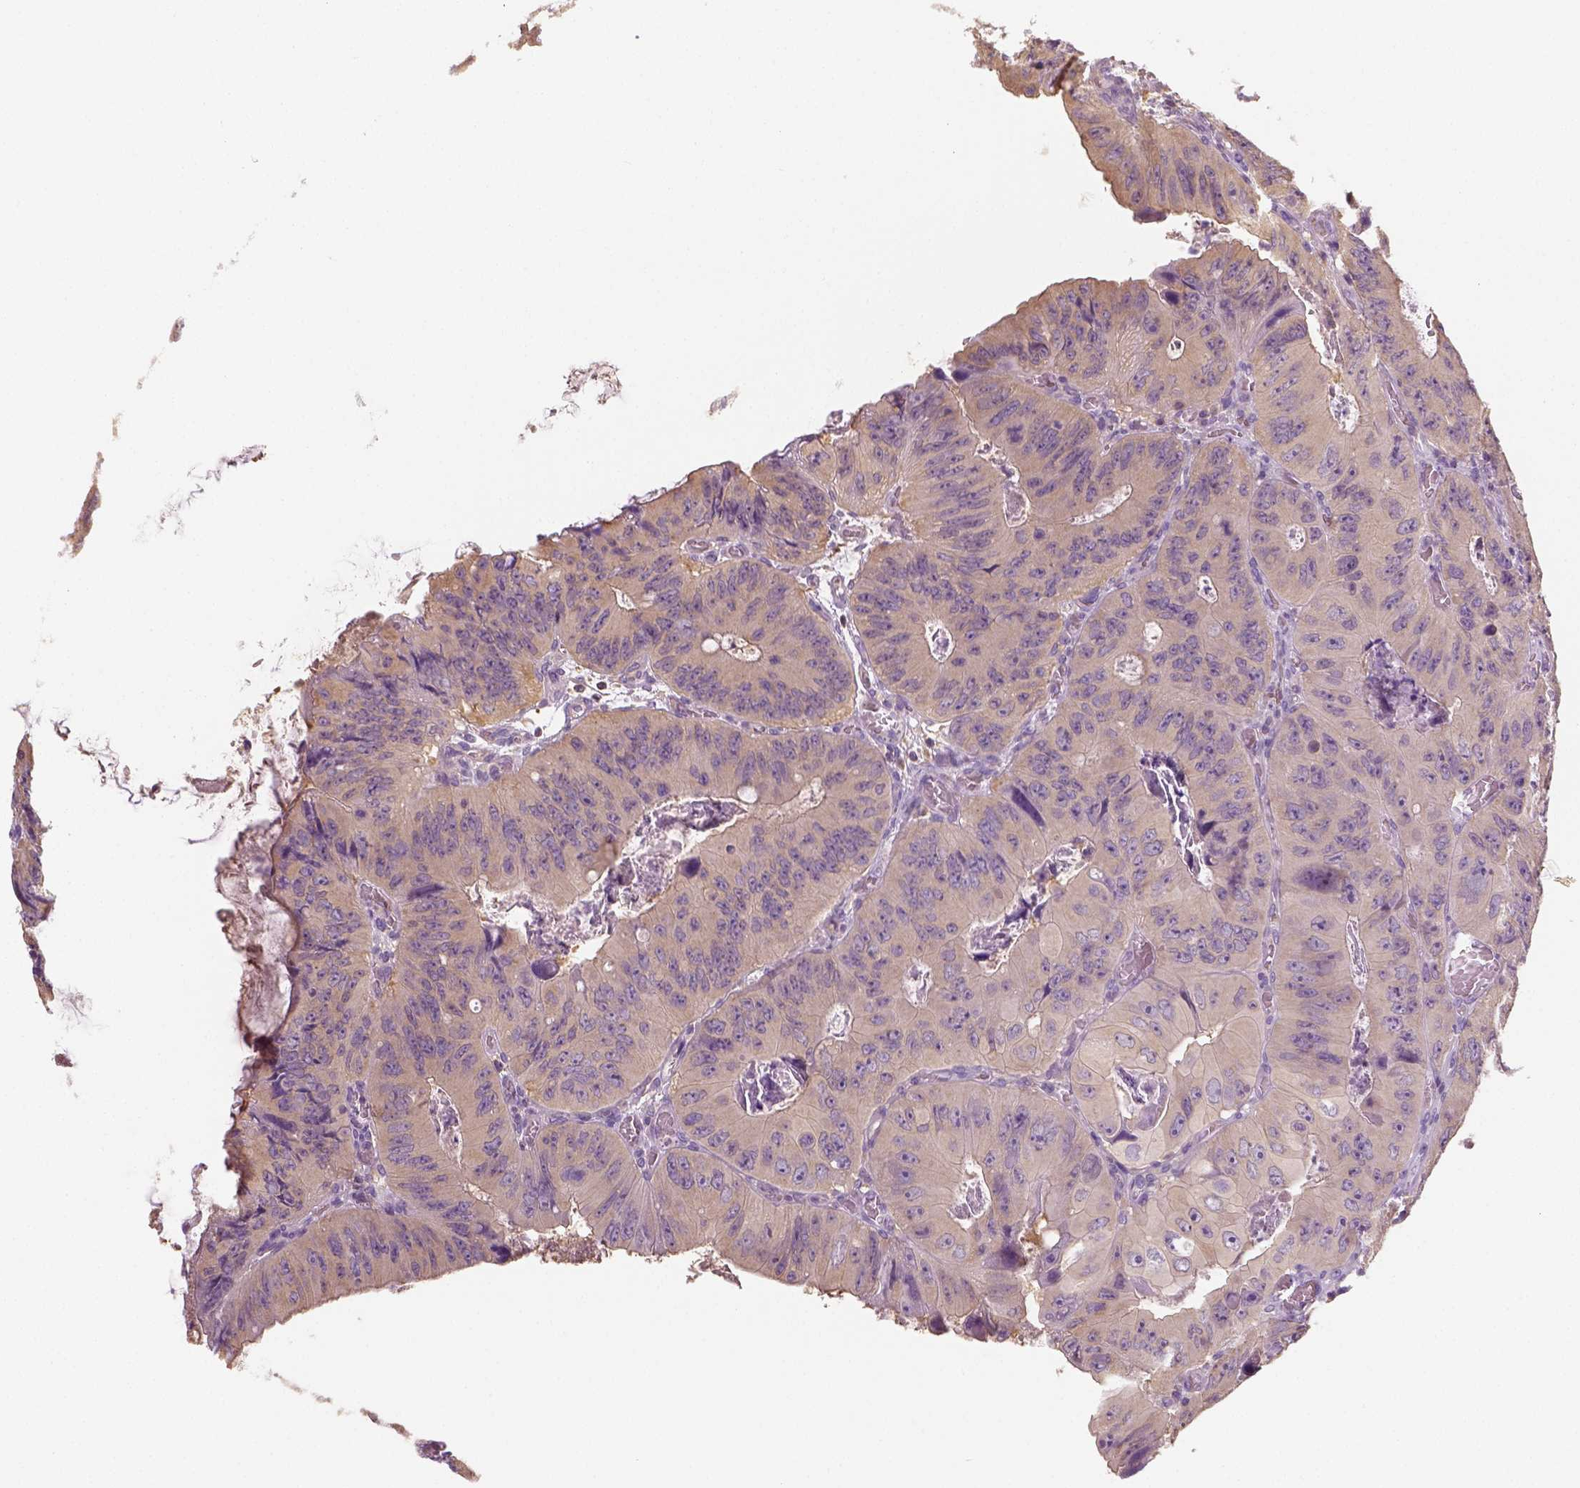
{"staining": {"intensity": "weak", "quantity": ">75%", "location": "cytoplasmic/membranous"}, "tissue": "colorectal cancer", "cell_type": "Tumor cells", "image_type": "cancer", "snomed": [{"axis": "morphology", "description": "Adenocarcinoma, NOS"}, {"axis": "topography", "description": "Colon"}], "caption": "Immunohistochemistry (IHC) of colorectal adenocarcinoma shows low levels of weak cytoplasmic/membranous staining in about >75% of tumor cells.", "gene": "EPHB1", "patient": {"sex": "female", "age": 84}}